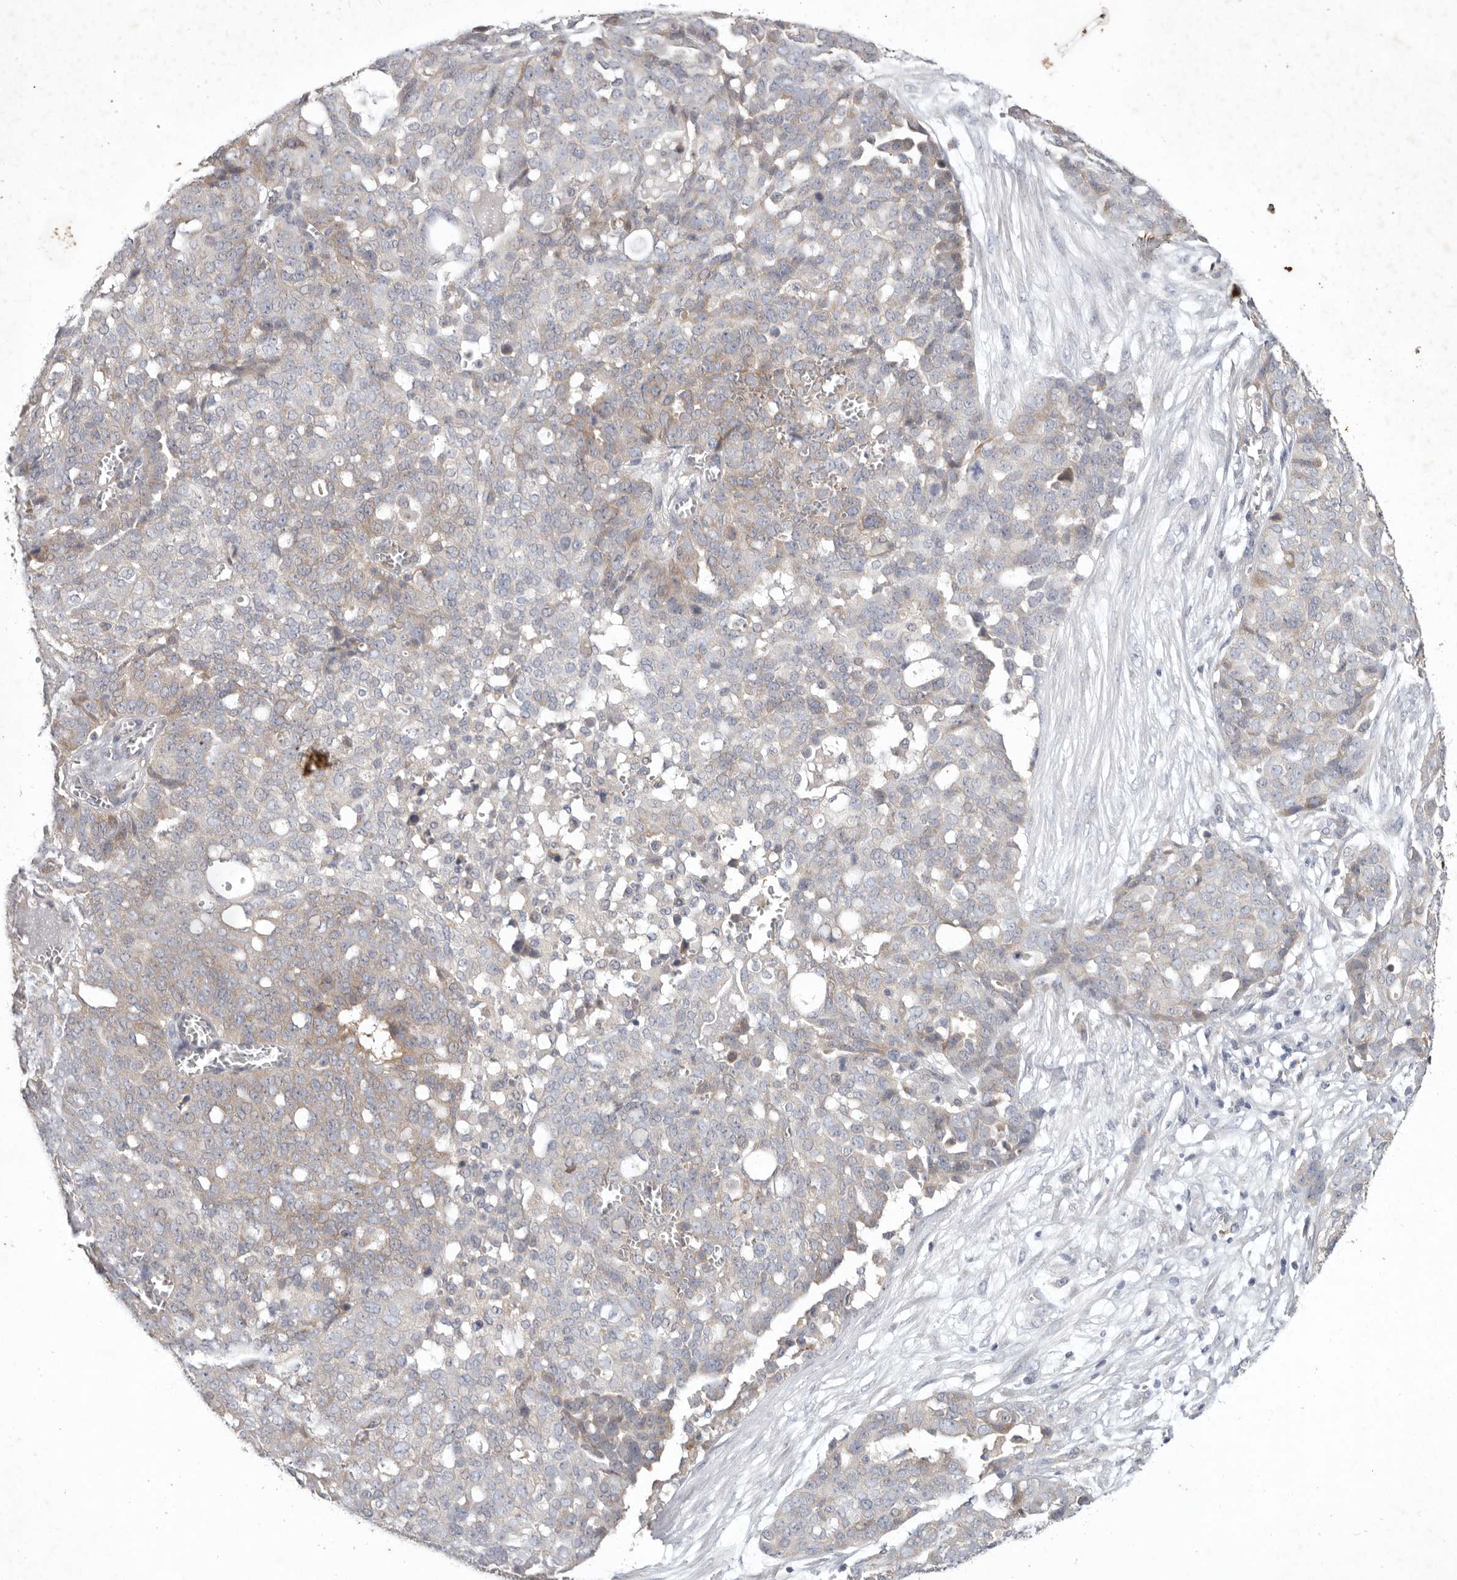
{"staining": {"intensity": "weak", "quantity": "<25%", "location": "cytoplasmic/membranous"}, "tissue": "ovarian cancer", "cell_type": "Tumor cells", "image_type": "cancer", "snomed": [{"axis": "morphology", "description": "Cystadenocarcinoma, serous, NOS"}, {"axis": "topography", "description": "Soft tissue"}, {"axis": "topography", "description": "Ovary"}], "caption": "Tumor cells are negative for brown protein staining in ovarian cancer (serous cystadenocarcinoma). Nuclei are stained in blue.", "gene": "WDR77", "patient": {"sex": "female", "age": 57}}